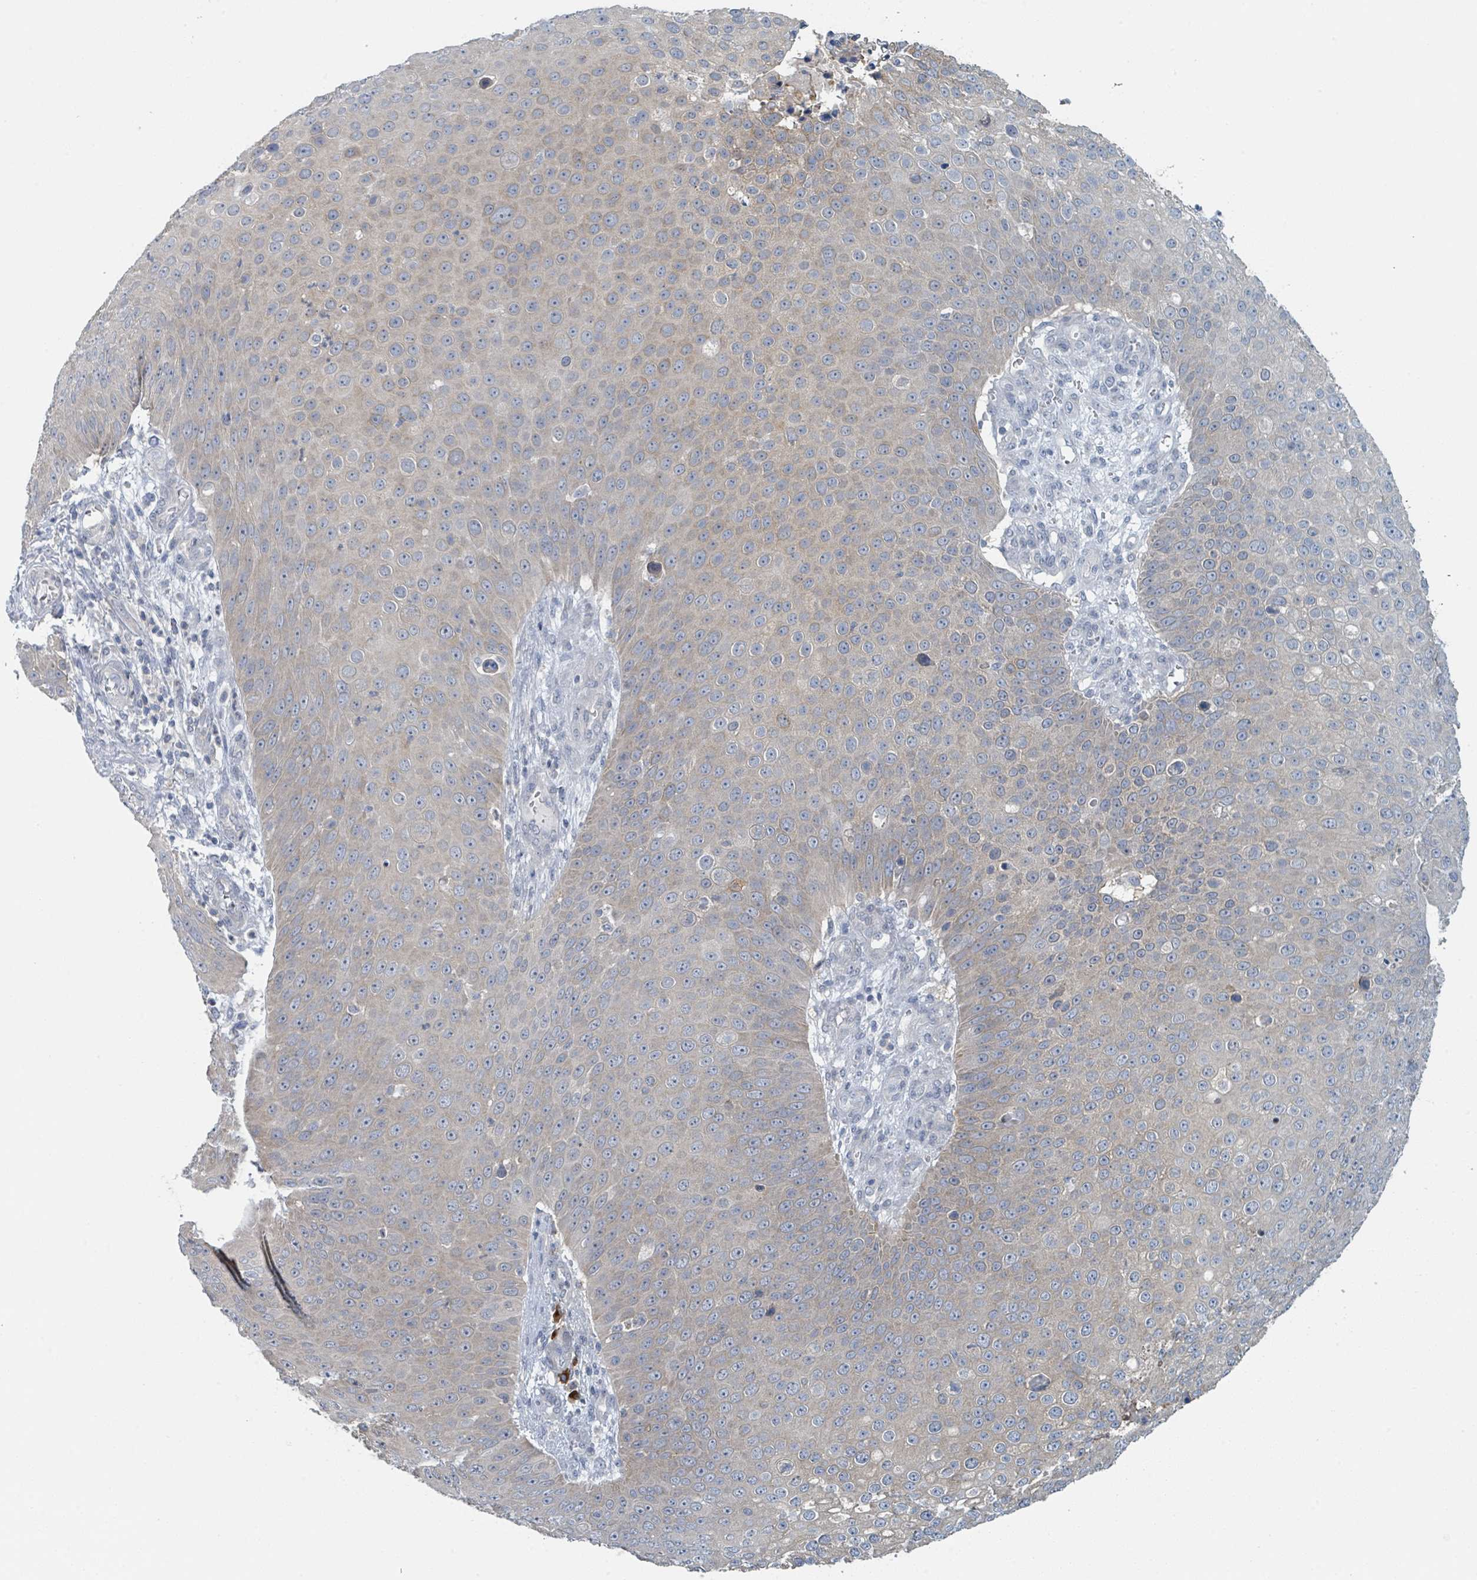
{"staining": {"intensity": "weak", "quantity": "25%-75%", "location": "cytoplasmic/membranous"}, "tissue": "skin cancer", "cell_type": "Tumor cells", "image_type": "cancer", "snomed": [{"axis": "morphology", "description": "Squamous cell carcinoma, NOS"}, {"axis": "topography", "description": "Skin"}], "caption": "Skin cancer (squamous cell carcinoma) was stained to show a protein in brown. There is low levels of weak cytoplasmic/membranous staining in about 25%-75% of tumor cells.", "gene": "ANKRD55", "patient": {"sex": "male", "age": 71}}